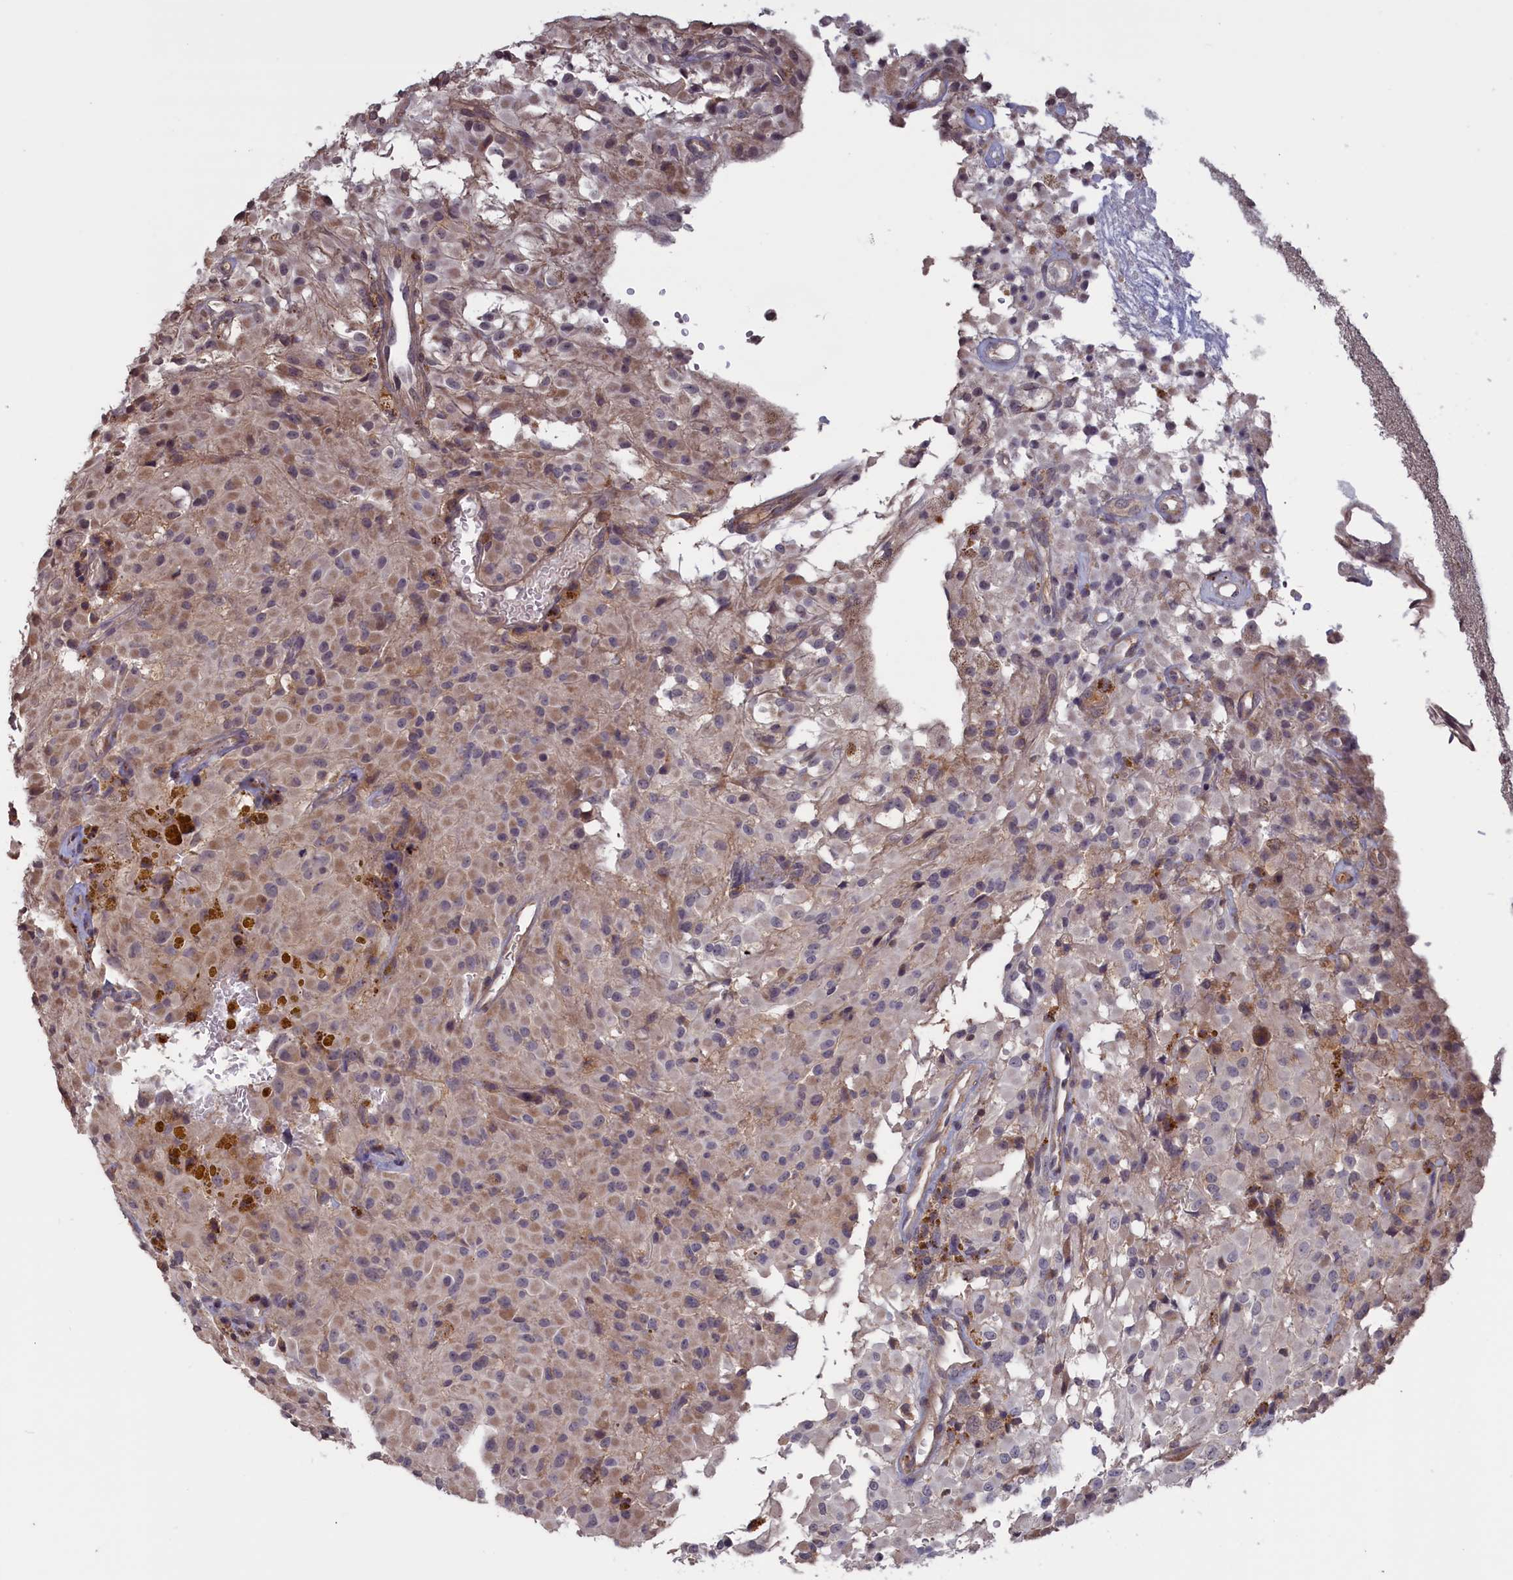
{"staining": {"intensity": "weak", "quantity": "<25%", "location": "cytoplasmic/membranous"}, "tissue": "glioma", "cell_type": "Tumor cells", "image_type": "cancer", "snomed": [{"axis": "morphology", "description": "Glioma, malignant, High grade"}, {"axis": "topography", "description": "Brain"}], "caption": "Human glioma stained for a protein using immunohistochemistry (IHC) displays no positivity in tumor cells.", "gene": "CACTIN", "patient": {"sex": "female", "age": 59}}